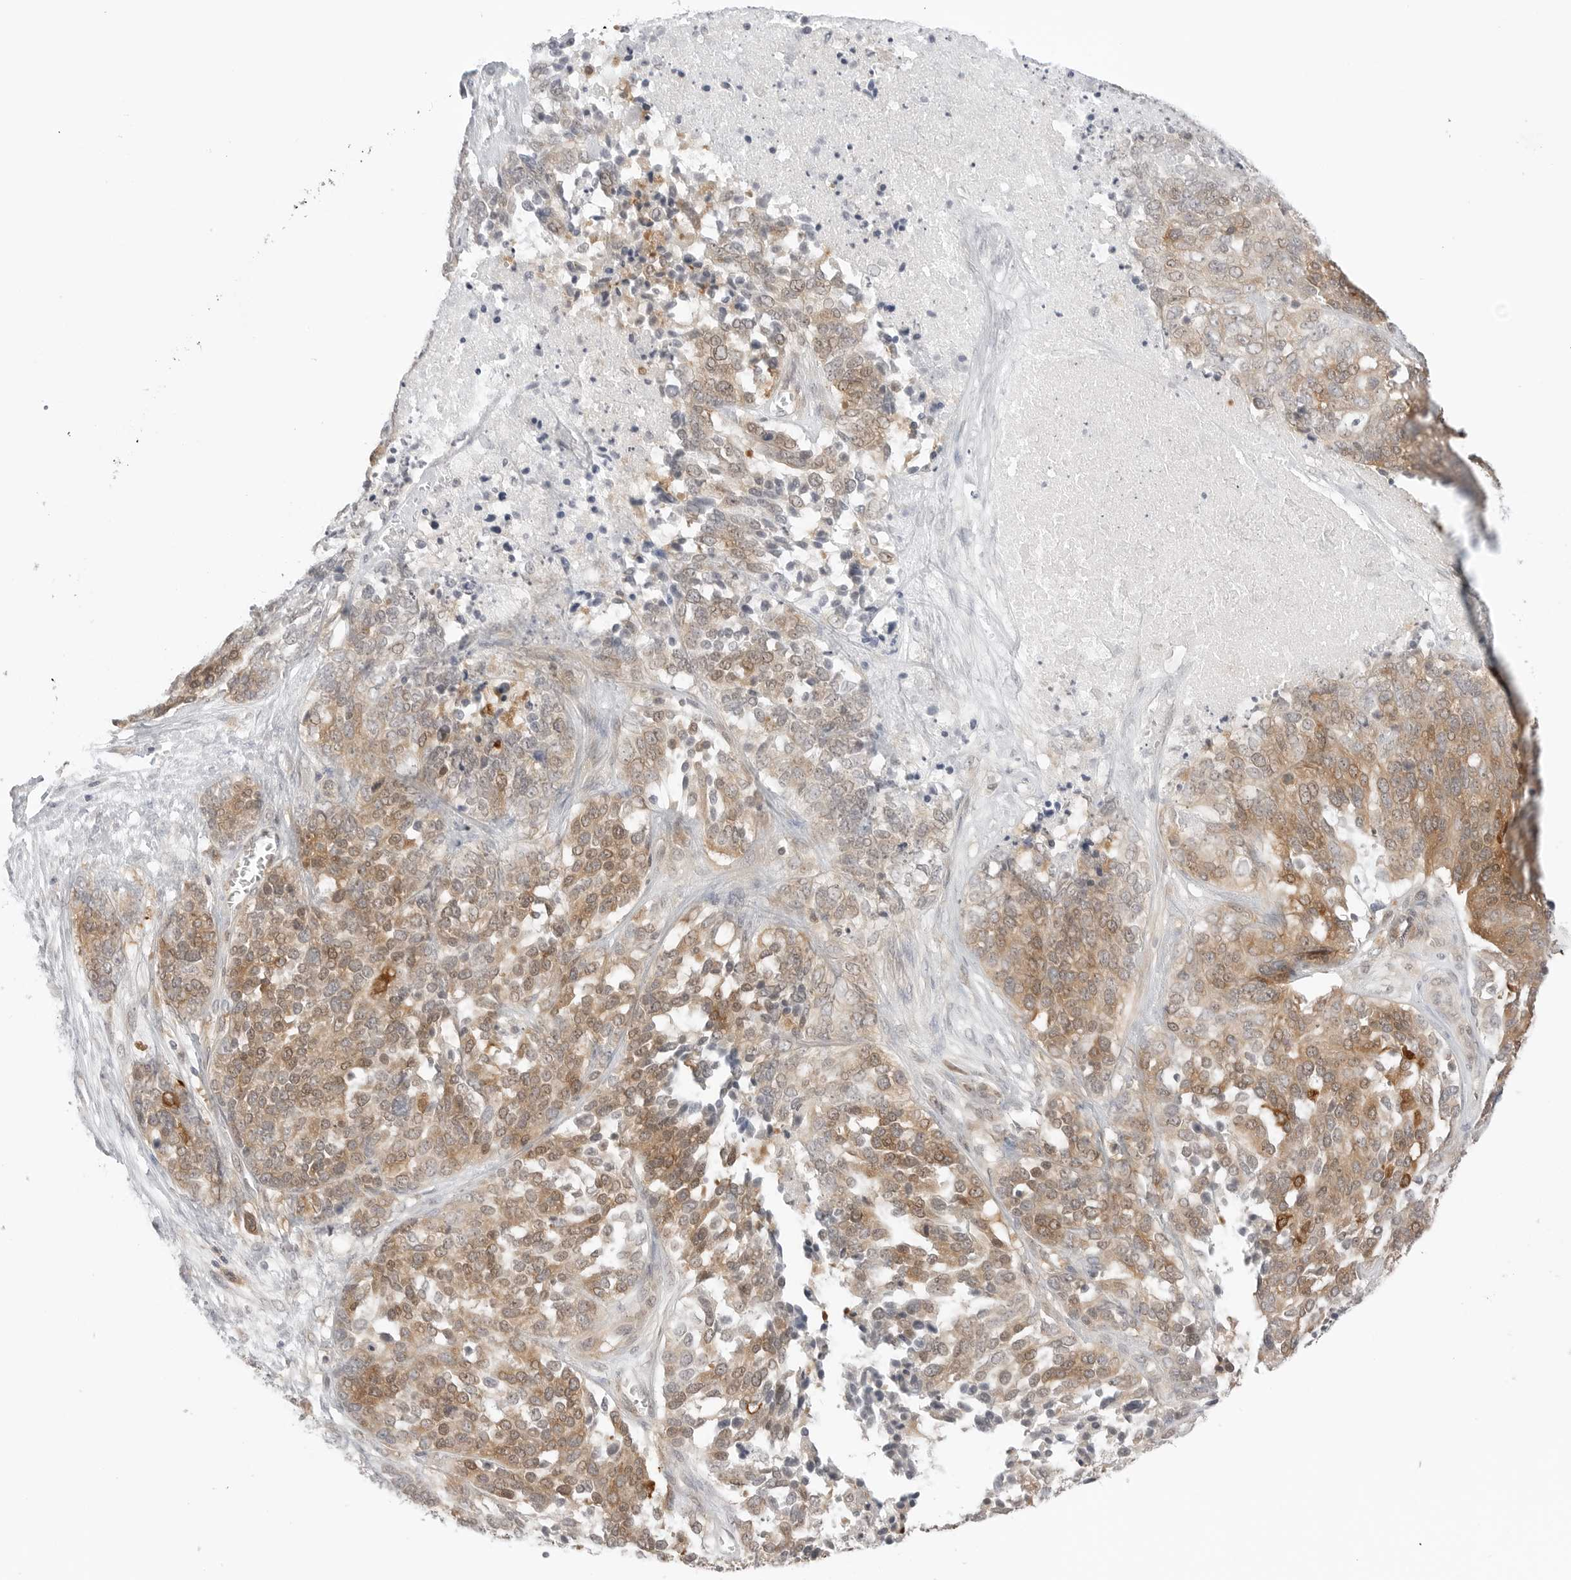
{"staining": {"intensity": "moderate", "quantity": ">75%", "location": "cytoplasmic/membranous"}, "tissue": "ovarian cancer", "cell_type": "Tumor cells", "image_type": "cancer", "snomed": [{"axis": "morphology", "description": "Cystadenocarcinoma, serous, NOS"}, {"axis": "topography", "description": "Ovary"}], "caption": "About >75% of tumor cells in ovarian serous cystadenocarcinoma reveal moderate cytoplasmic/membranous protein positivity as visualized by brown immunohistochemical staining.", "gene": "NUDC", "patient": {"sex": "female", "age": 44}}